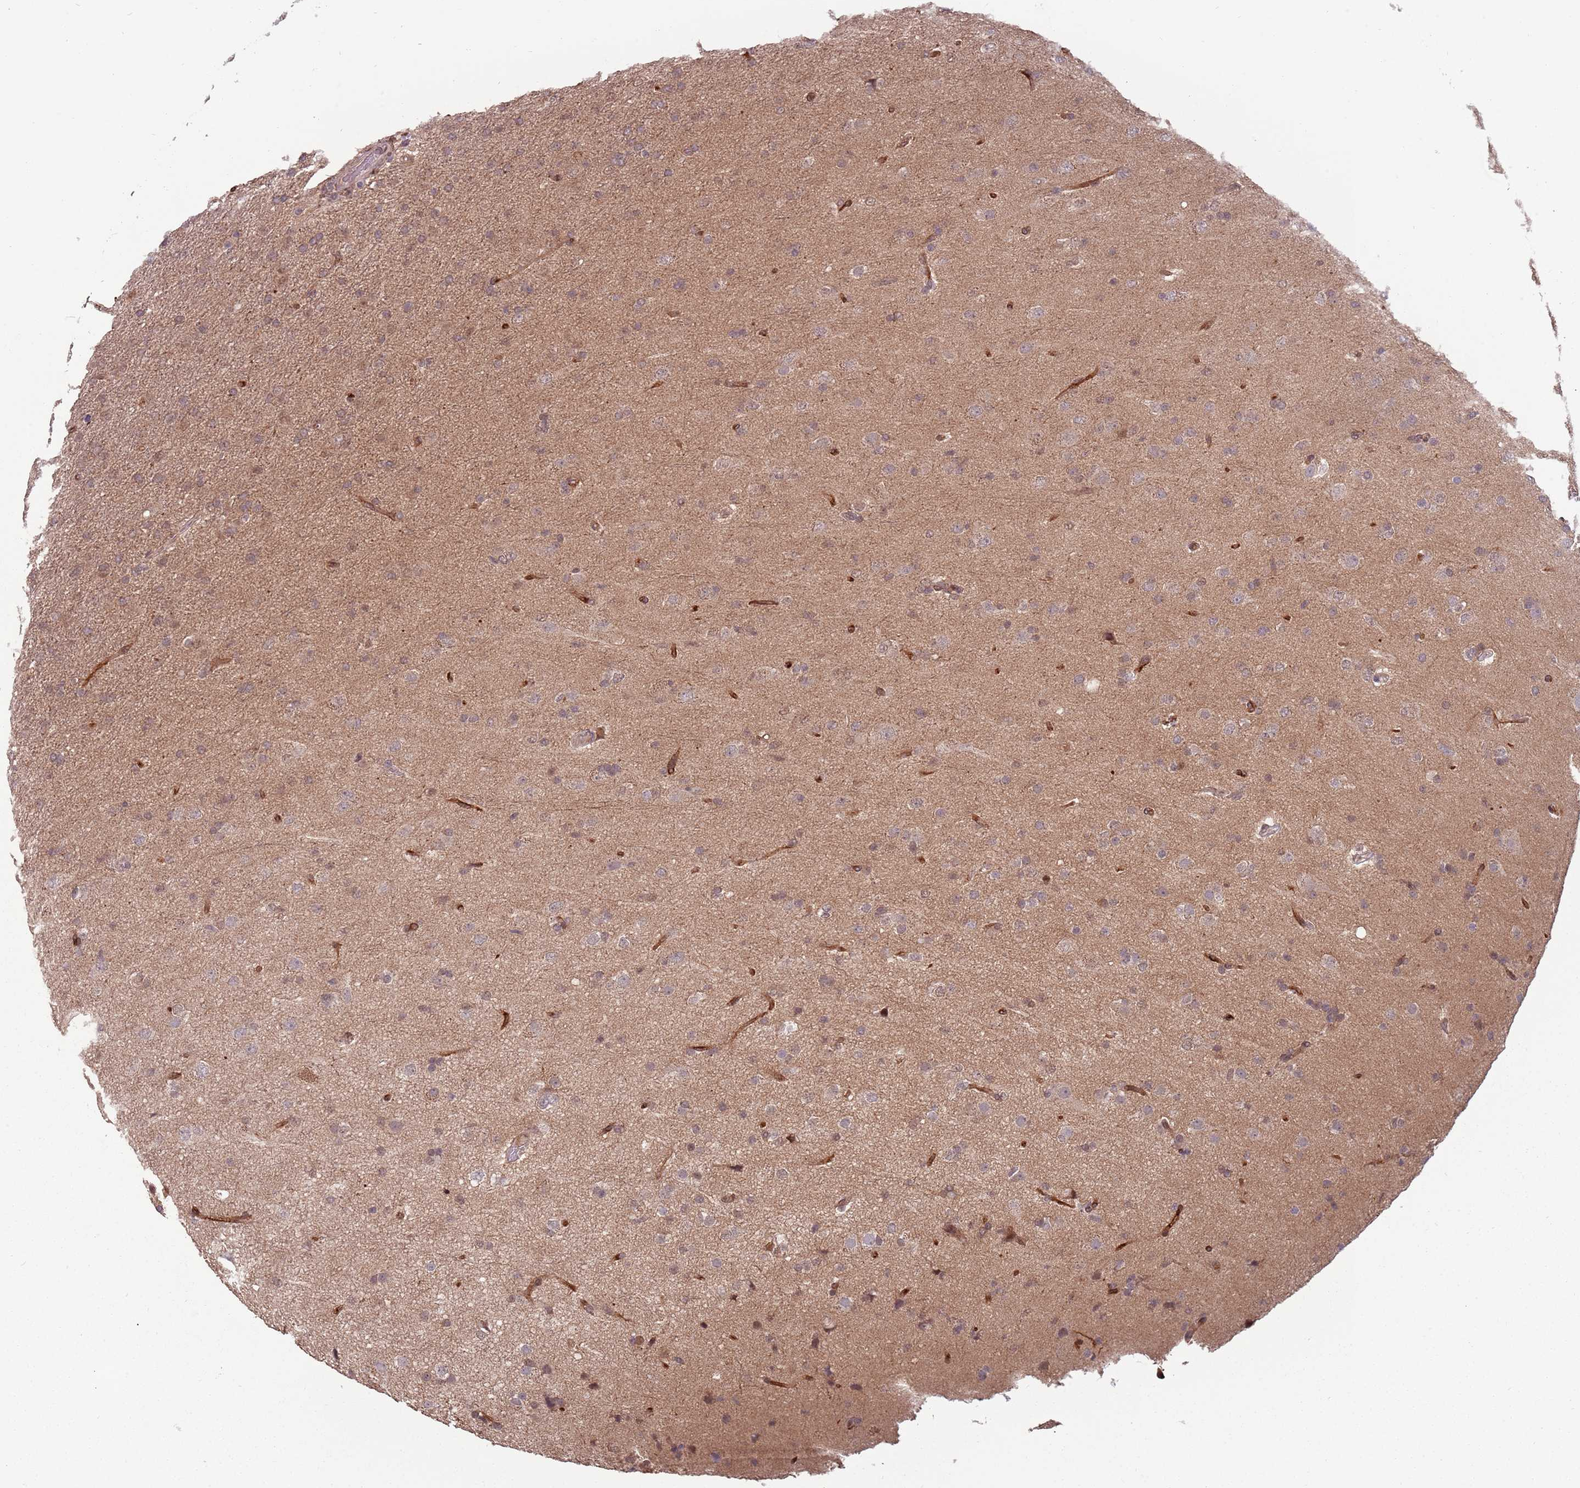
{"staining": {"intensity": "negative", "quantity": "none", "location": "none"}, "tissue": "glioma", "cell_type": "Tumor cells", "image_type": "cancer", "snomed": [{"axis": "morphology", "description": "Glioma, malignant, Low grade"}, {"axis": "topography", "description": "Brain"}], "caption": "An immunohistochemistry (IHC) micrograph of malignant glioma (low-grade) is shown. There is no staining in tumor cells of malignant glioma (low-grade). (IHC, brightfield microscopy, high magnification).", "gene": "ZBTB5", "patient": {"sex": "male", "age": 65}}